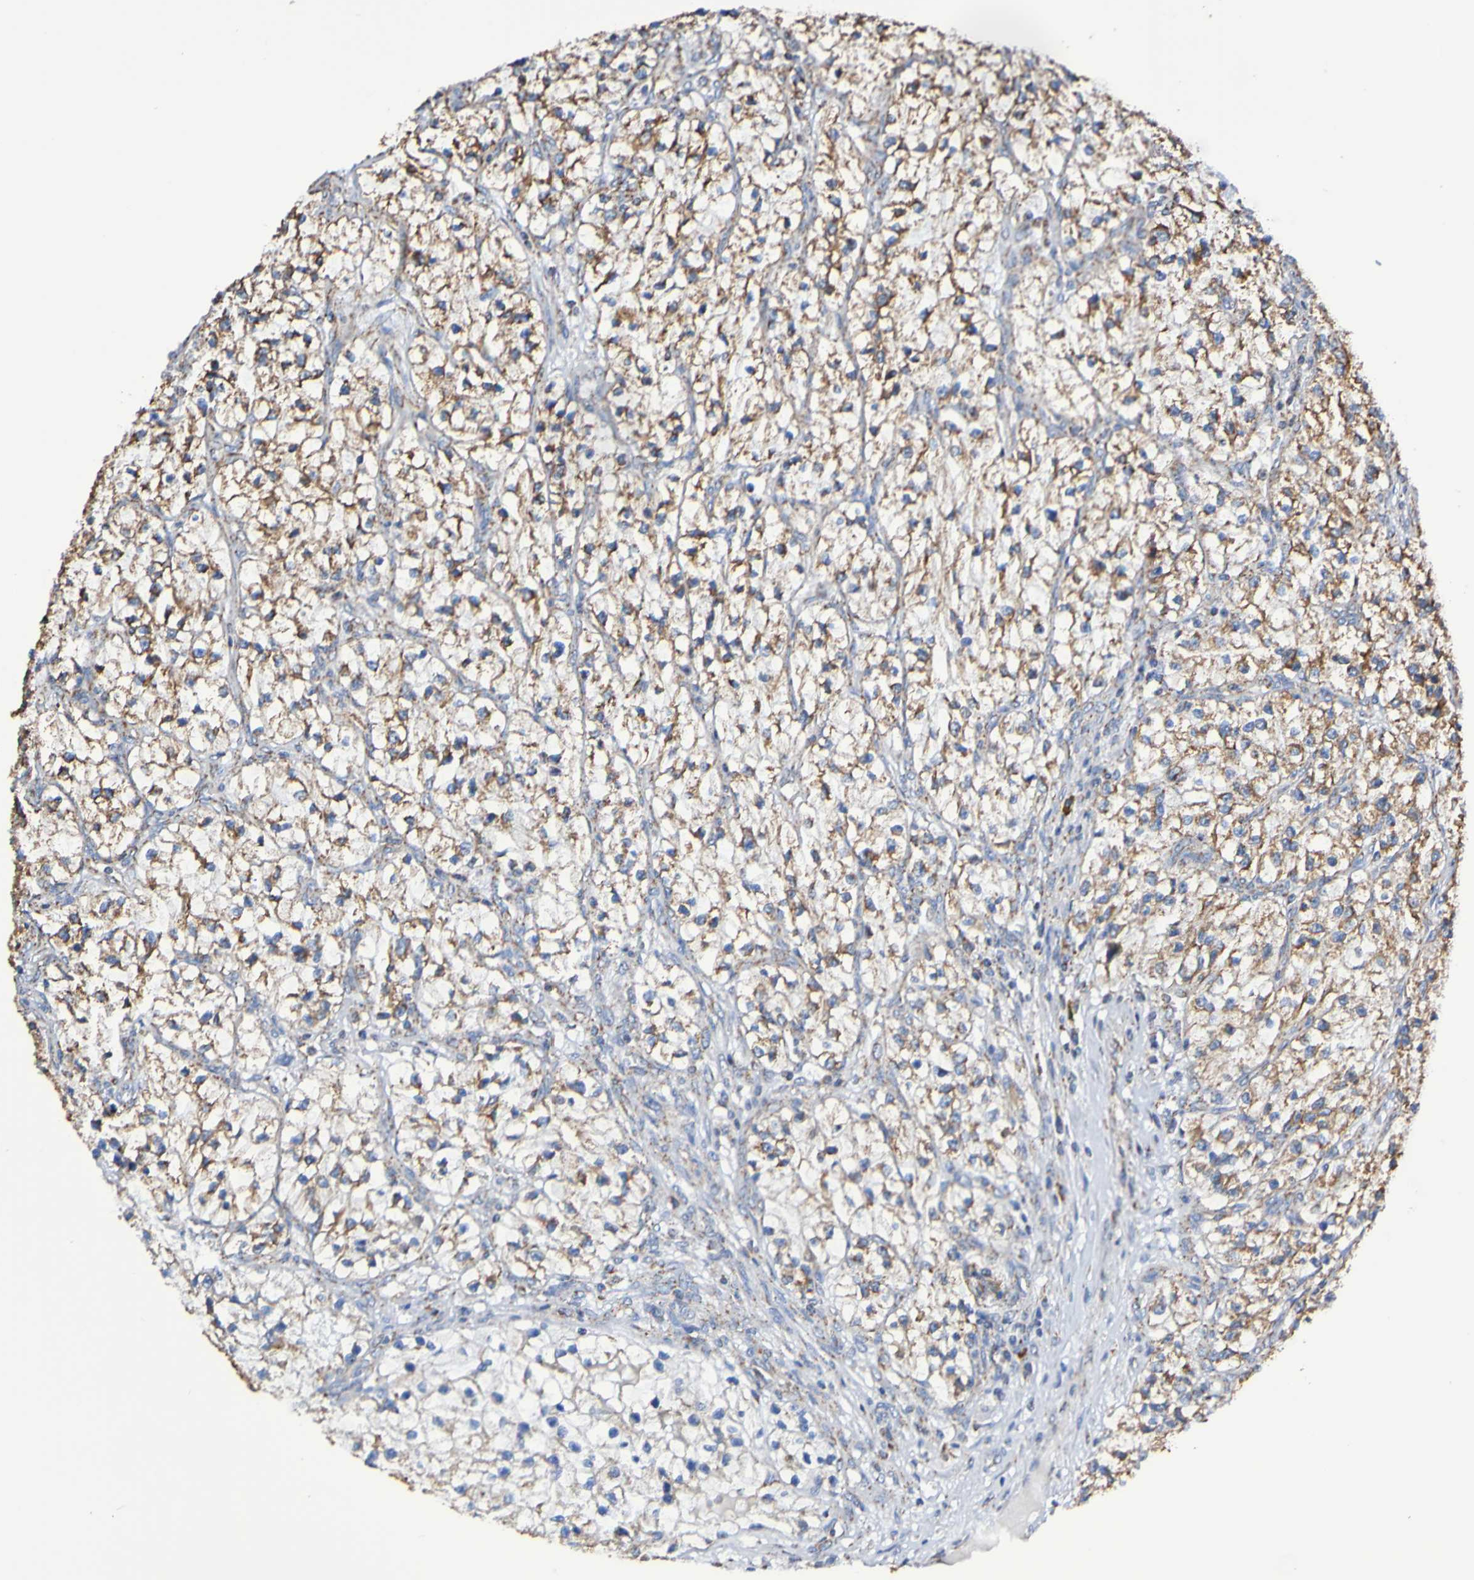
{"staining": {"intensity": "moderate", "quantity": ">75%", "location": "cytoplasmic/membranous"}, "tissue": "renal cancer", "cell_type": "Tumor cells", "image_type": "cancer", "snomed": [{"axis": "morphology", "description": "Adenocarcinoma, NOS"}, {"axis": "topography", "description": "Kidney"}], "caption": "Immunohistochemical staining of human renal cancer exhibits medium levels of moderate cytoplasmic/membranous positivity in approximately >75% of tumor cells.", "gene": "IL18R1", "patient": {"sex": "female", "age": 57}}